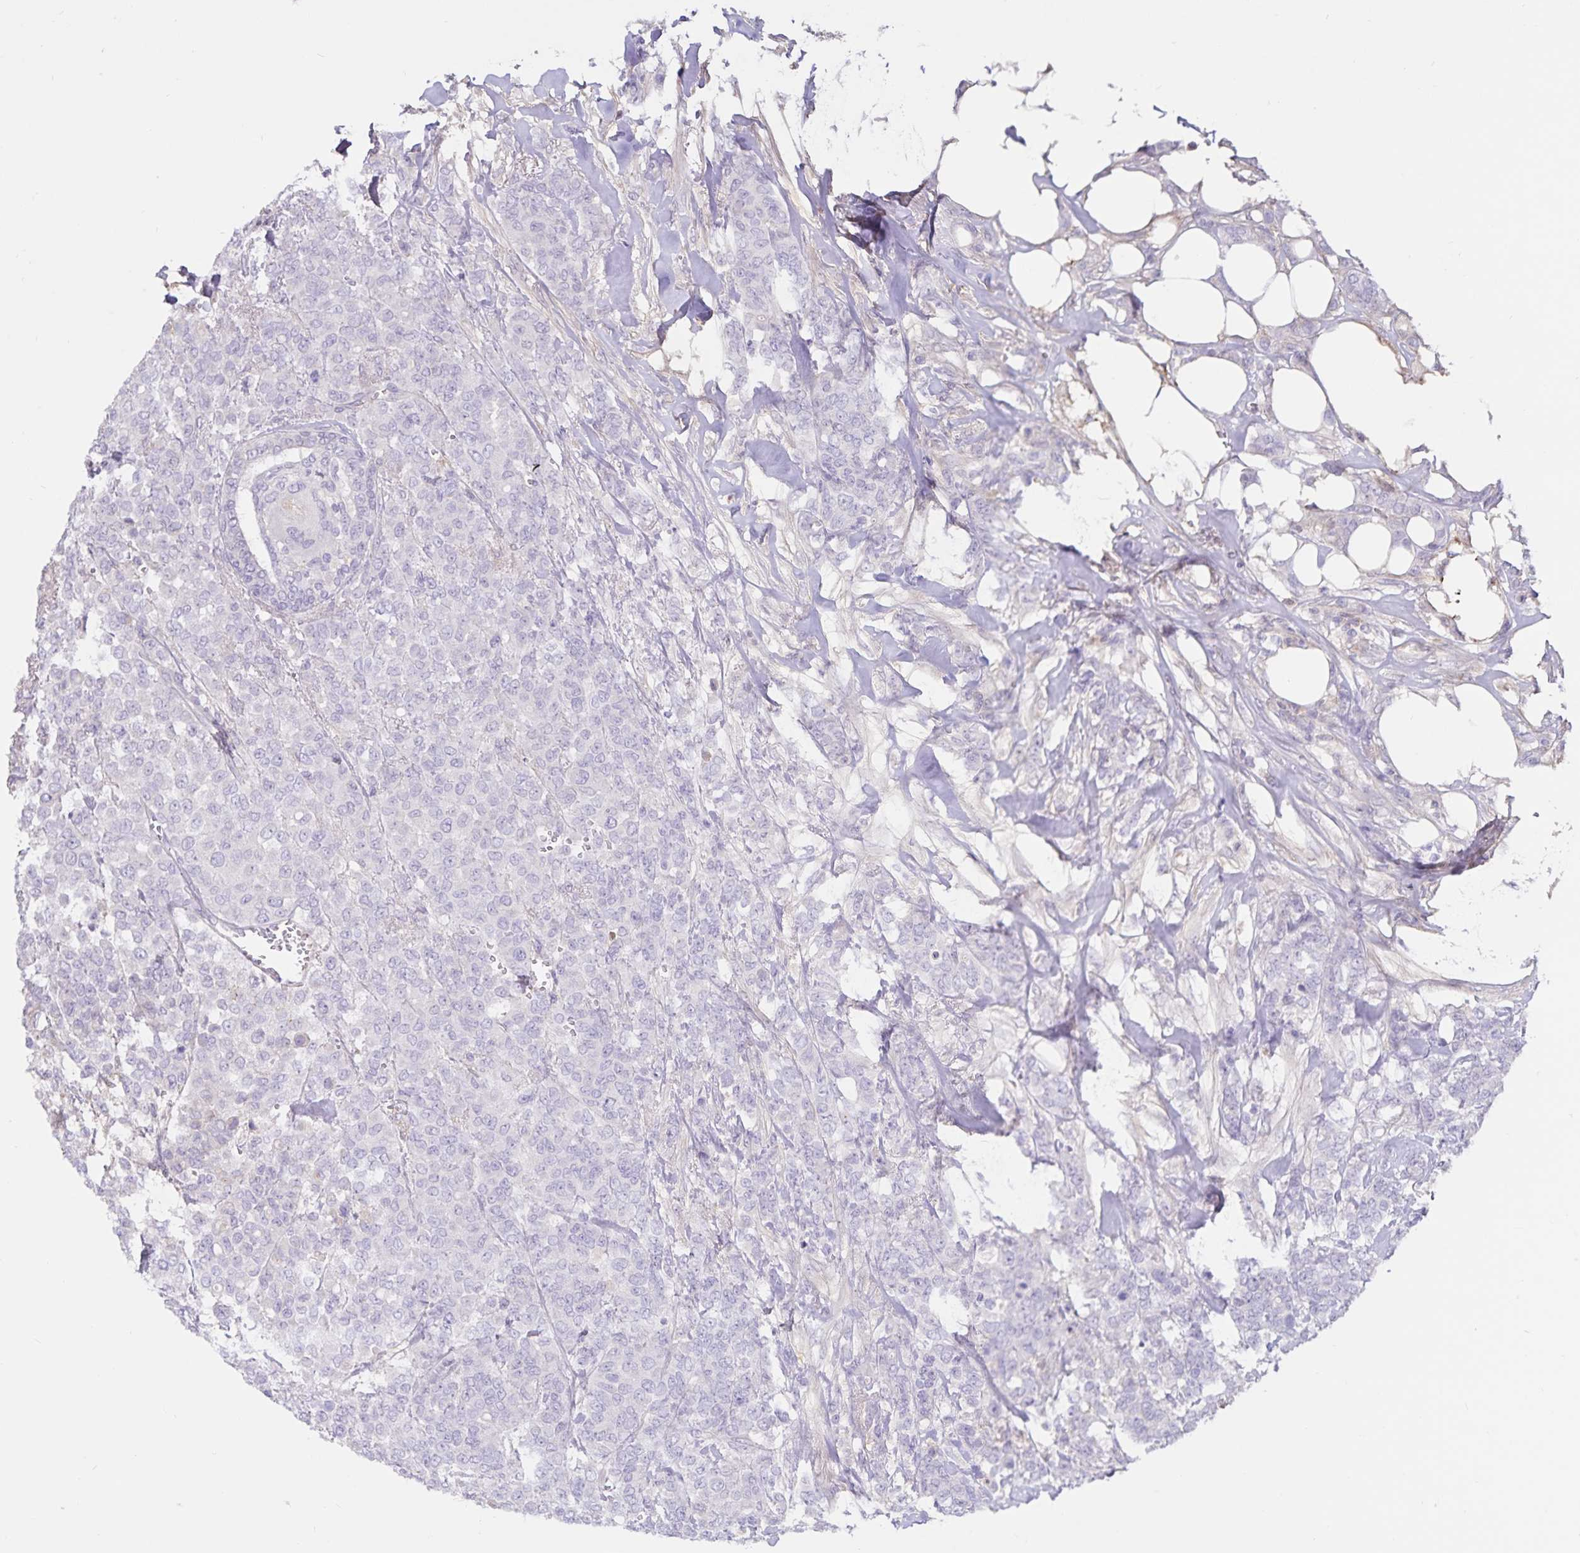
{"staining": {"intensity": "negative", "quantity": "none", "location": "none"}, "tissue": "breast cancer", "cell_type": "Tumor cells", "image_type": "cancer", "snomed": [{"axis": "morphology", "description": "Lobular carcinoma"}, {"axis": "topography", "description": "Breast"}], "caption": "The IHC micrograph has no significant positivity in tumor cells of breast cancer tissue.", "gene": "FGG", "patient": {"sex": "female", "age": 91}}